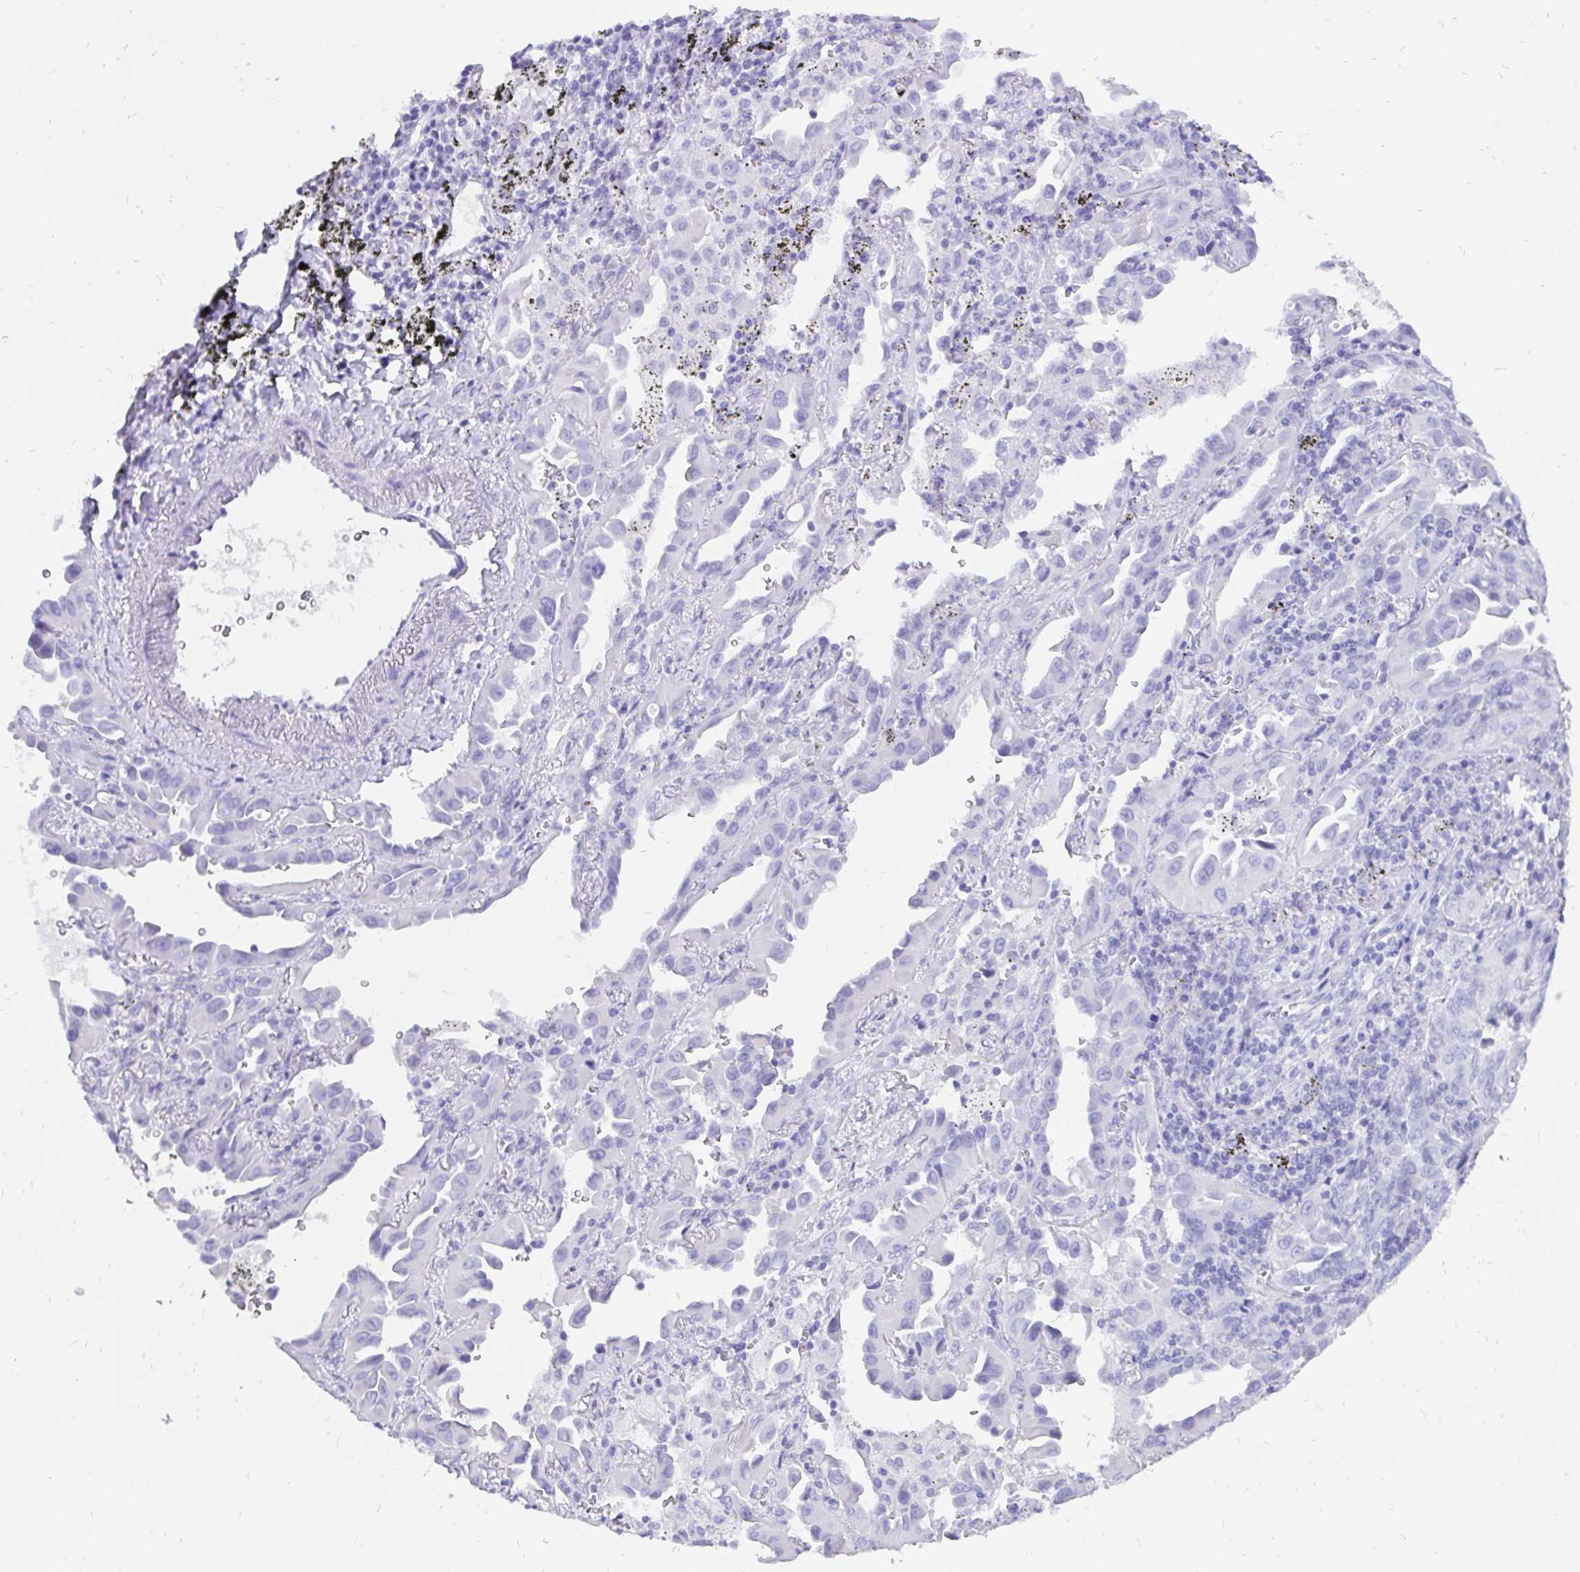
{"staining": {"intensity": "negative", "quantity": "none", "location": "none"}, "tissue": "lung cancer", "cell_type": "Tumor cells", "image_type": "cancer", "snomed": [{"axis": "morphology", "description": "Adenocarcinoma, NOS"}, {"axis": "topography", "description": "Lung"}], "caption": "Human lung adenocarcinoma stained for a protein using immunohistochemistry (IHC) reveals no staining in tumor cells.", "gene": "KRT13", "patient": {"sex": "male", "age": 68}}